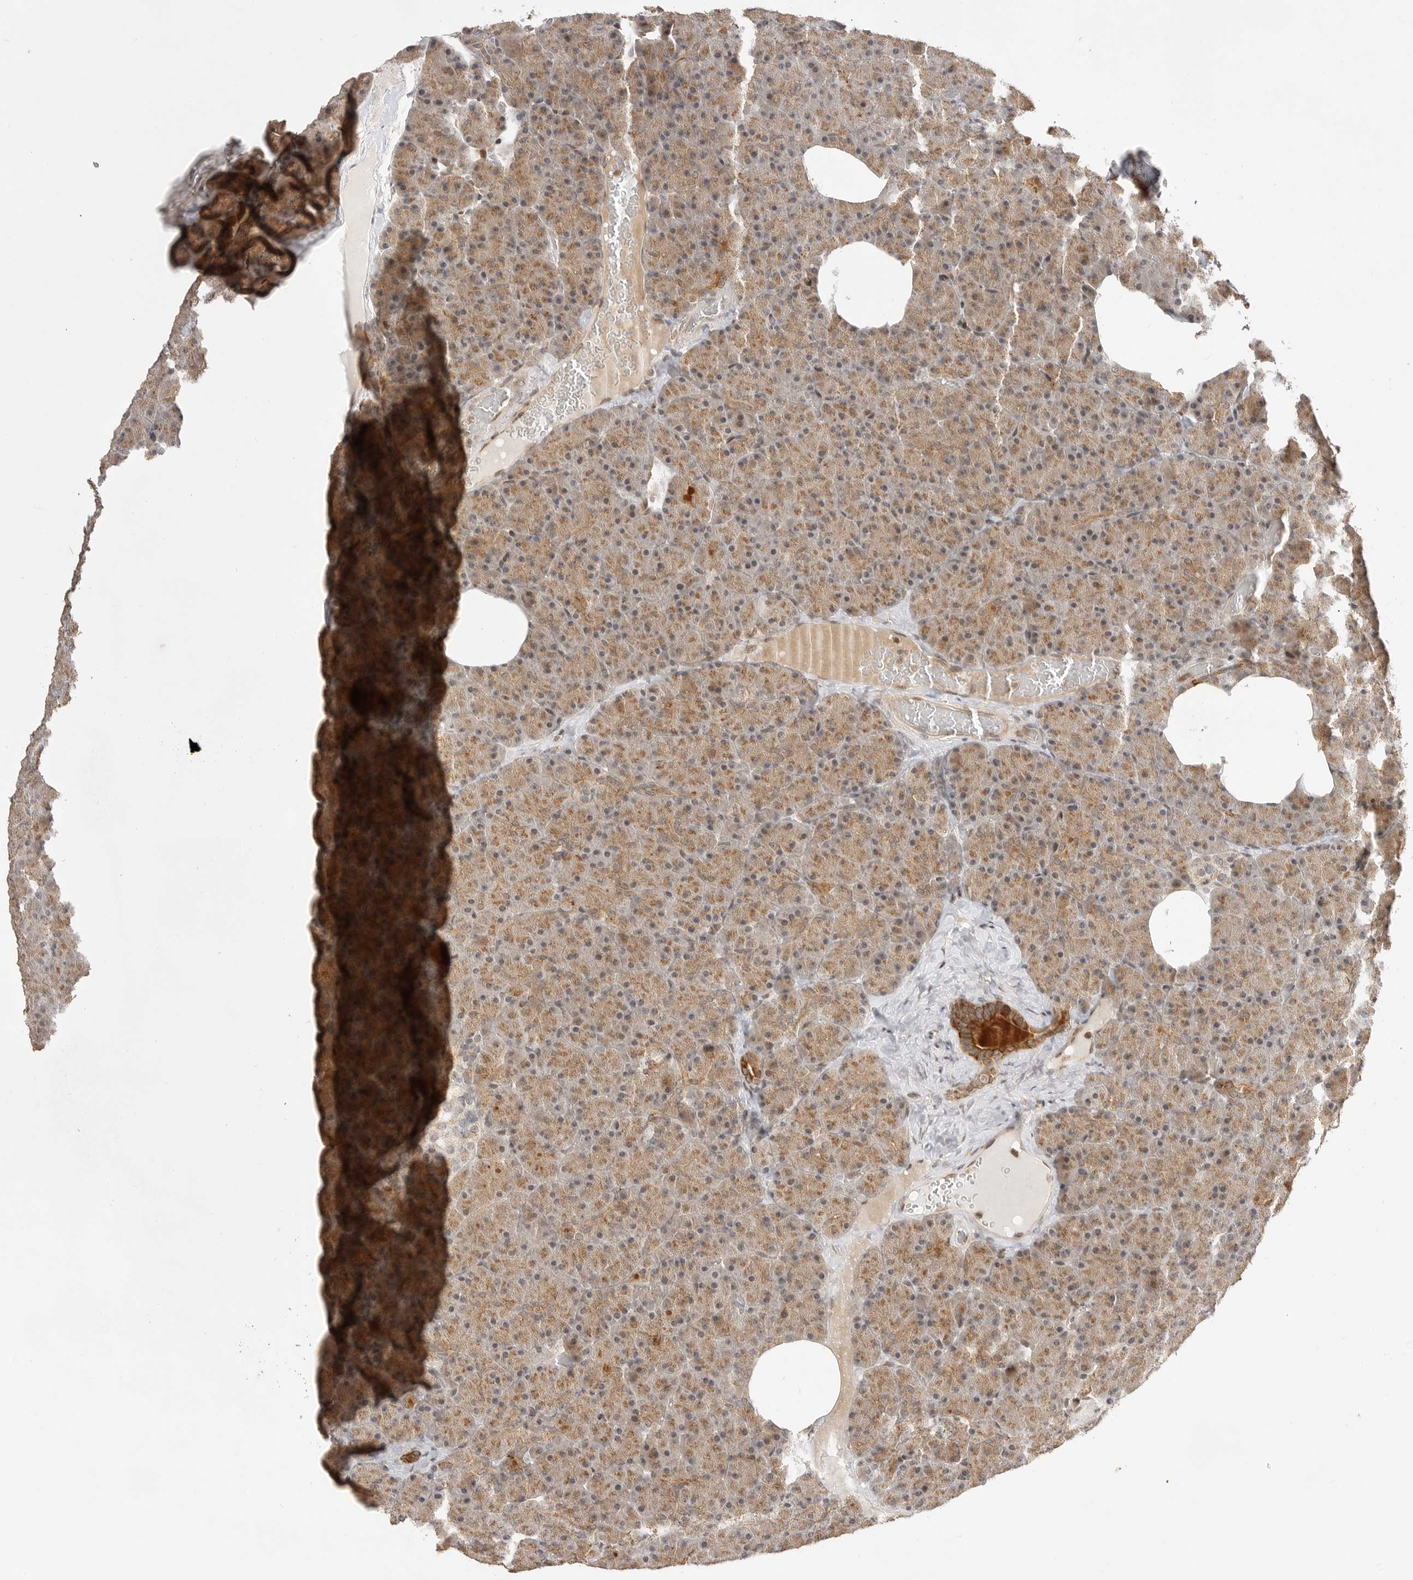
{"staining": {"intensity": "strong", "quantity": "25%-75%", "location": "cytoplasmic/membranous"}, "tissue": "pancreas", "cell_type": "Exocrine glandular cells", "image_type": "normal", "snomed": [{"axis": "morphology", "description": "Normal tissue, NOS"}, {"axis": "morphology", "description": "Carcinoid, malignant, NOS"}, {"axis": "topography", "description": "Pancreas"}], "caption": "The micrograph displays staining of benign pancreas, revealing strong cytoplasmic/membranous protein staining (brown color) within exocrine glandular cells. (DAB IHC, brown staining for protein, blue staining for nuclei).", "gene": "ALKAL1", "patient": {"sex": "female", "age": 35}}